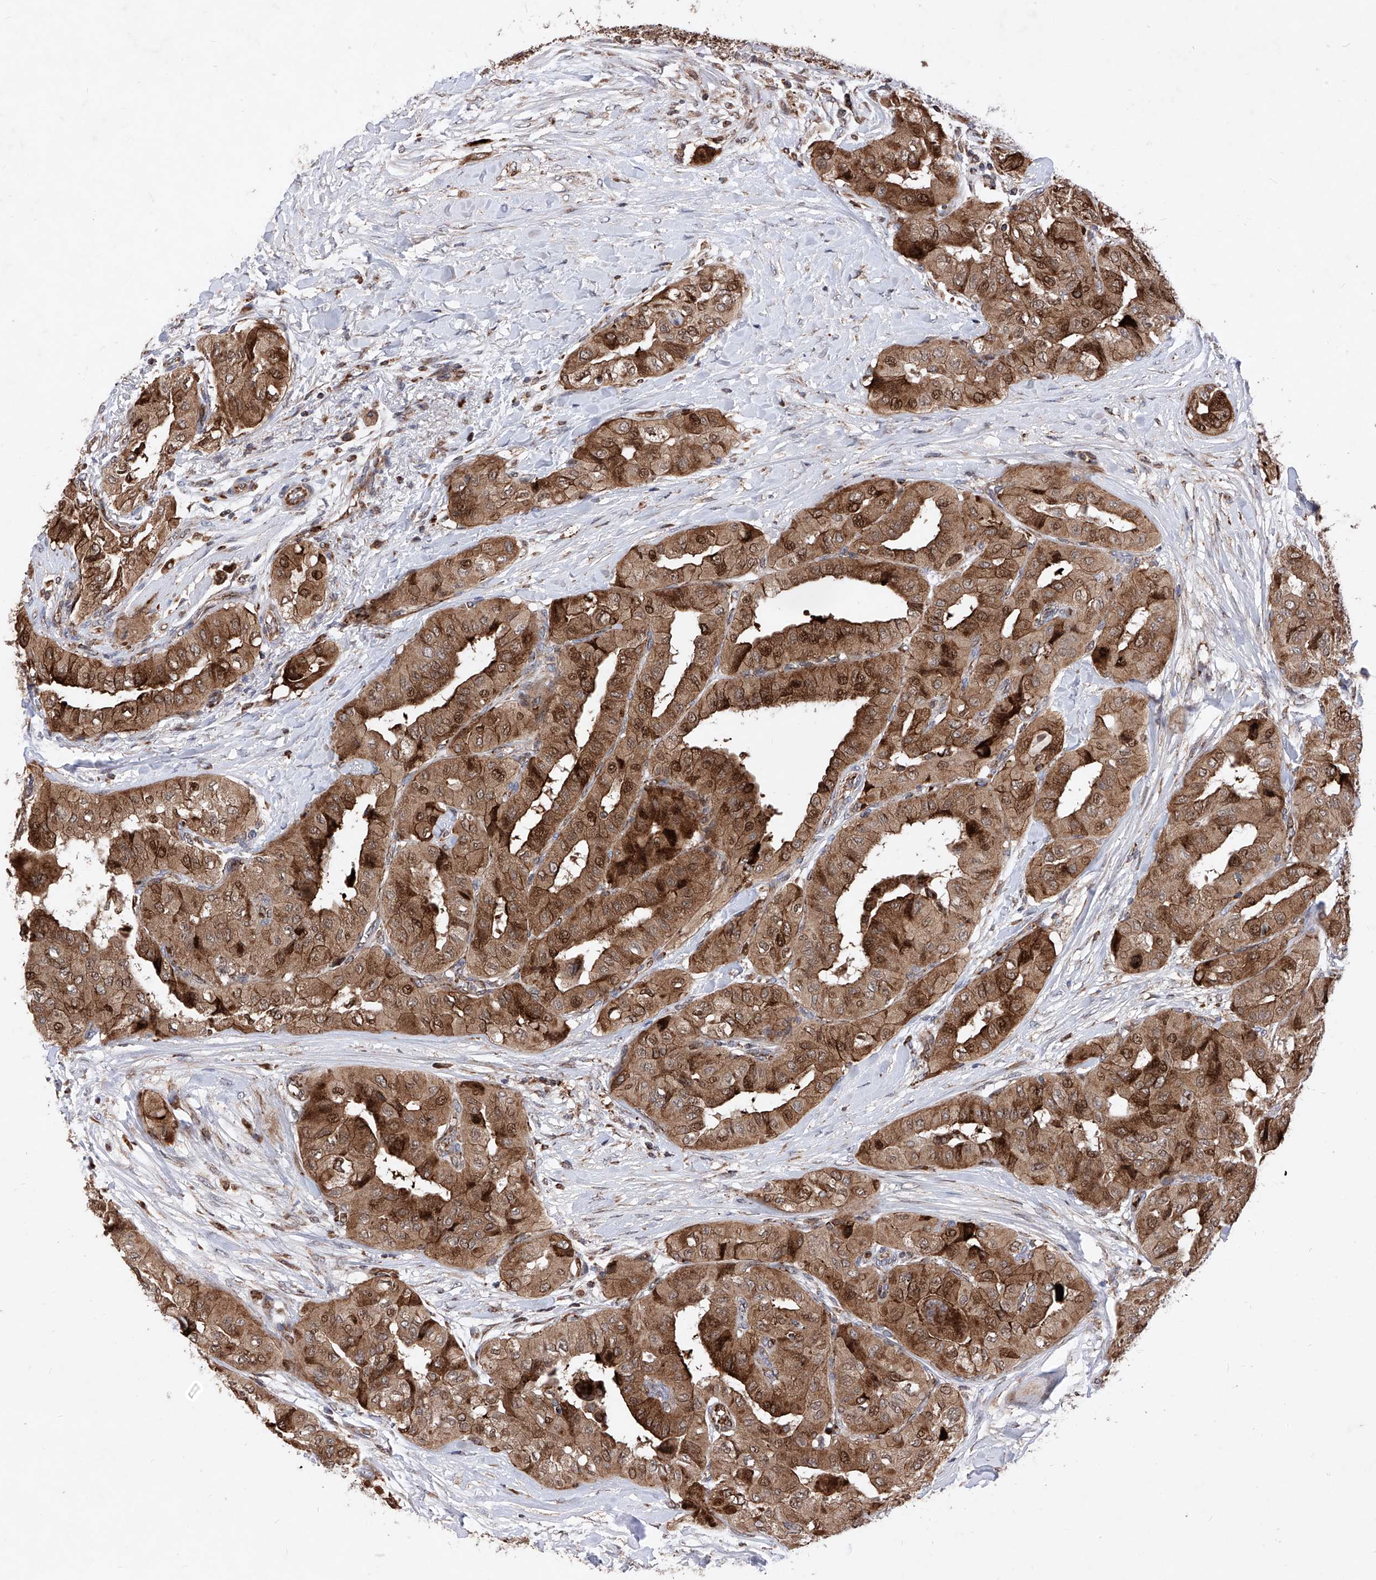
{"staining": {"intensity": "moderate", "quantity": ">75%", "location": "cytoplasmic/membranous,nuclear"}, "tissue": "thyroid cancer", "cell_type": "Tumor cells", "image_type": "cancer", "snomed": [{"axis": "morphology", "description": "Papillary adenocarcinoma, NOS"}, {"axis": "topography", "description": "Thyroid gland"}], "caption": "Immunohistochemical staining of thyroid papillary adenocarcinoma reveals medium levels of moderate cytoplasmic/membranous and nuclear staining in approximately >75% of tumor cells.", "gene": "SEMA6A", "patient": {"sex": "female", "age": 59}}